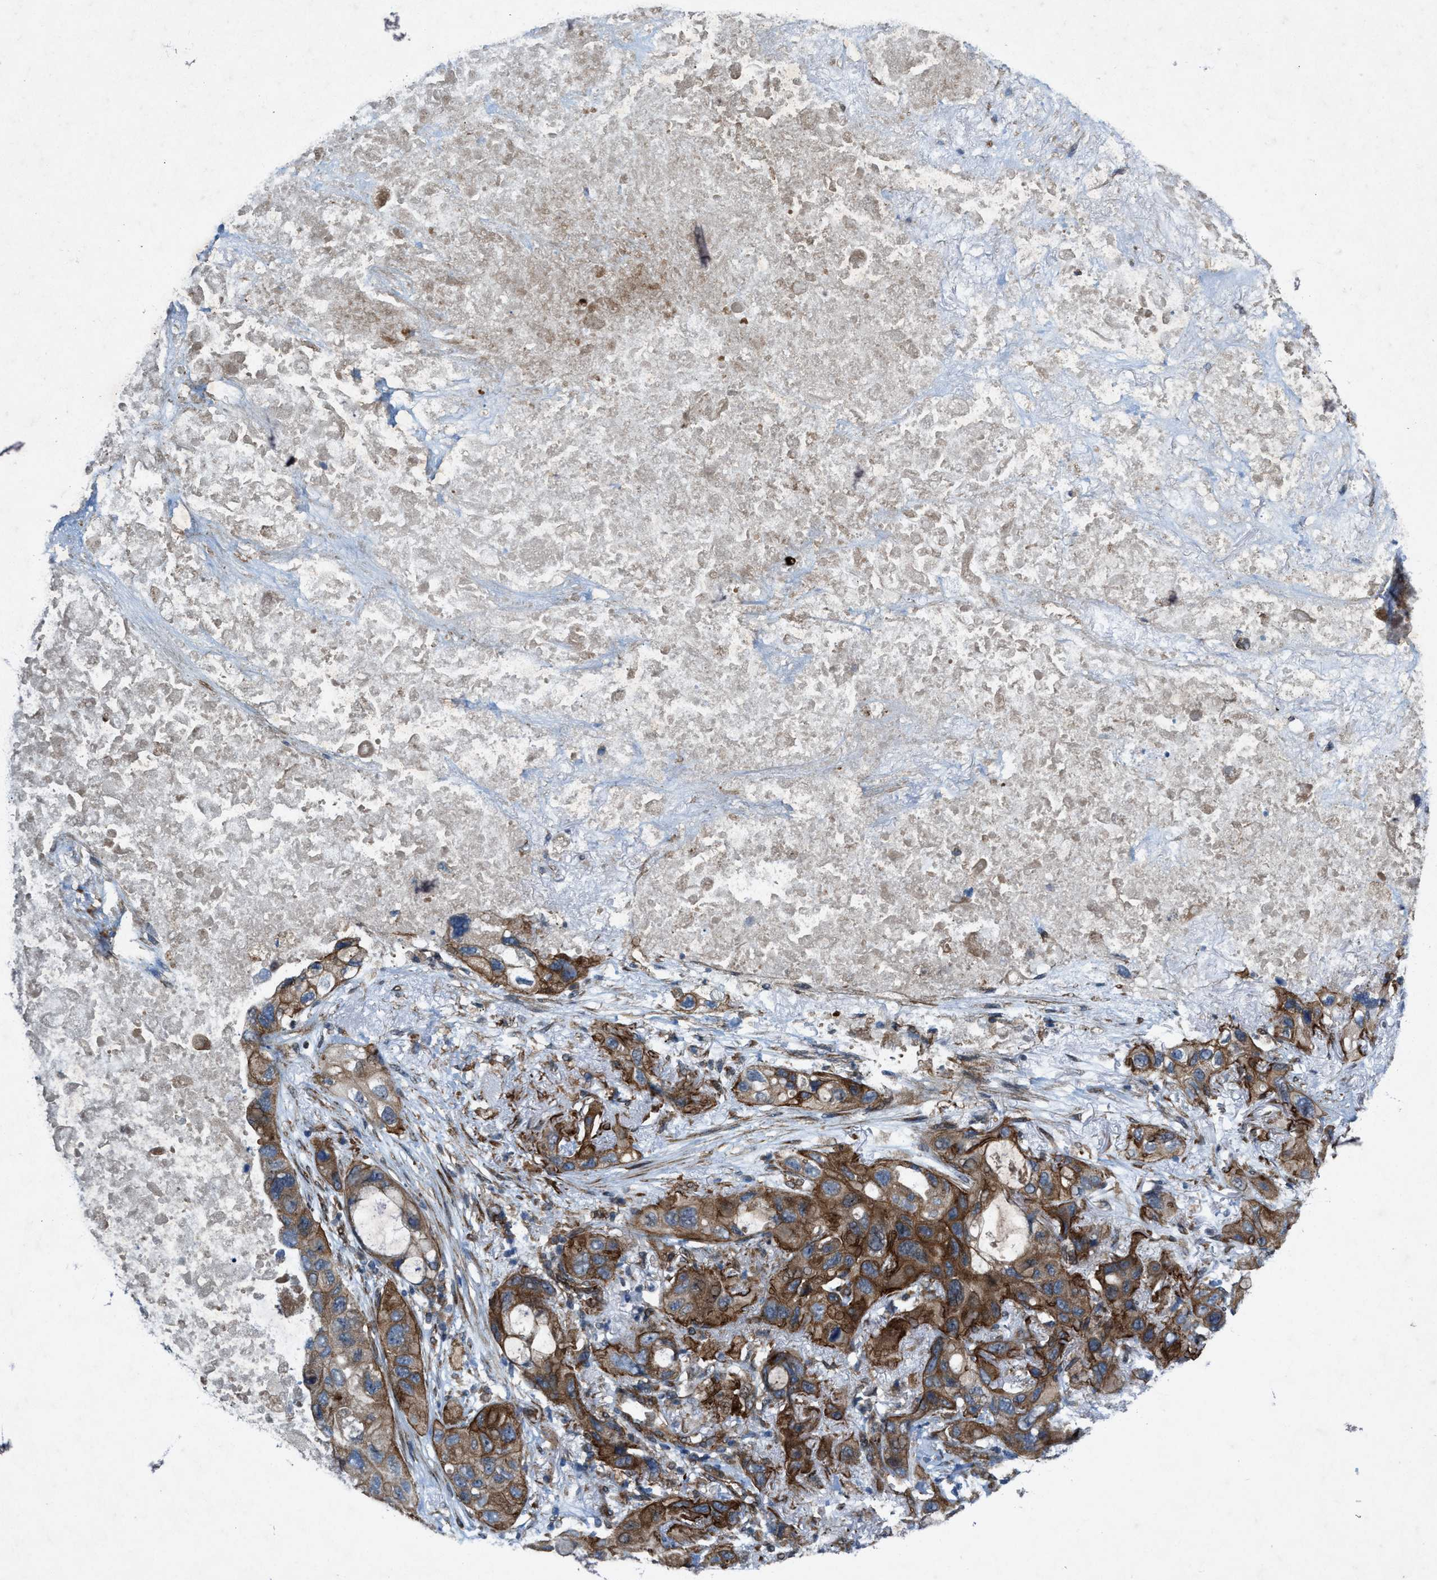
{"staining": {"intensity": "moderate", "quantity": ">75%", "location": "cytoplasmic/membranous"}, "tissue": "lung cancer", "cell_type": "Tumor cells", "image_type": "cancer", "snomed": [{"axis": "morphology", "description": "Squamous cell carcinoma, NOS"}, {"axis": "topography", "description": "Lung"}], "caption": "IHC staining of lung cancer, which demonstrates medium levels of moderate cytoplasmic/membranous staining in approximately >75% of tumor cells indicating moderate cytoplasmic/membranous protein expression. The staining was performed using DAB (3,3'-diaminobenzidine) (brown) for protein detection and nuclei were counterstained in hematoxylin (blue).", "gene": "URGCP", "patient": {"sex": "female", "age": 73}}